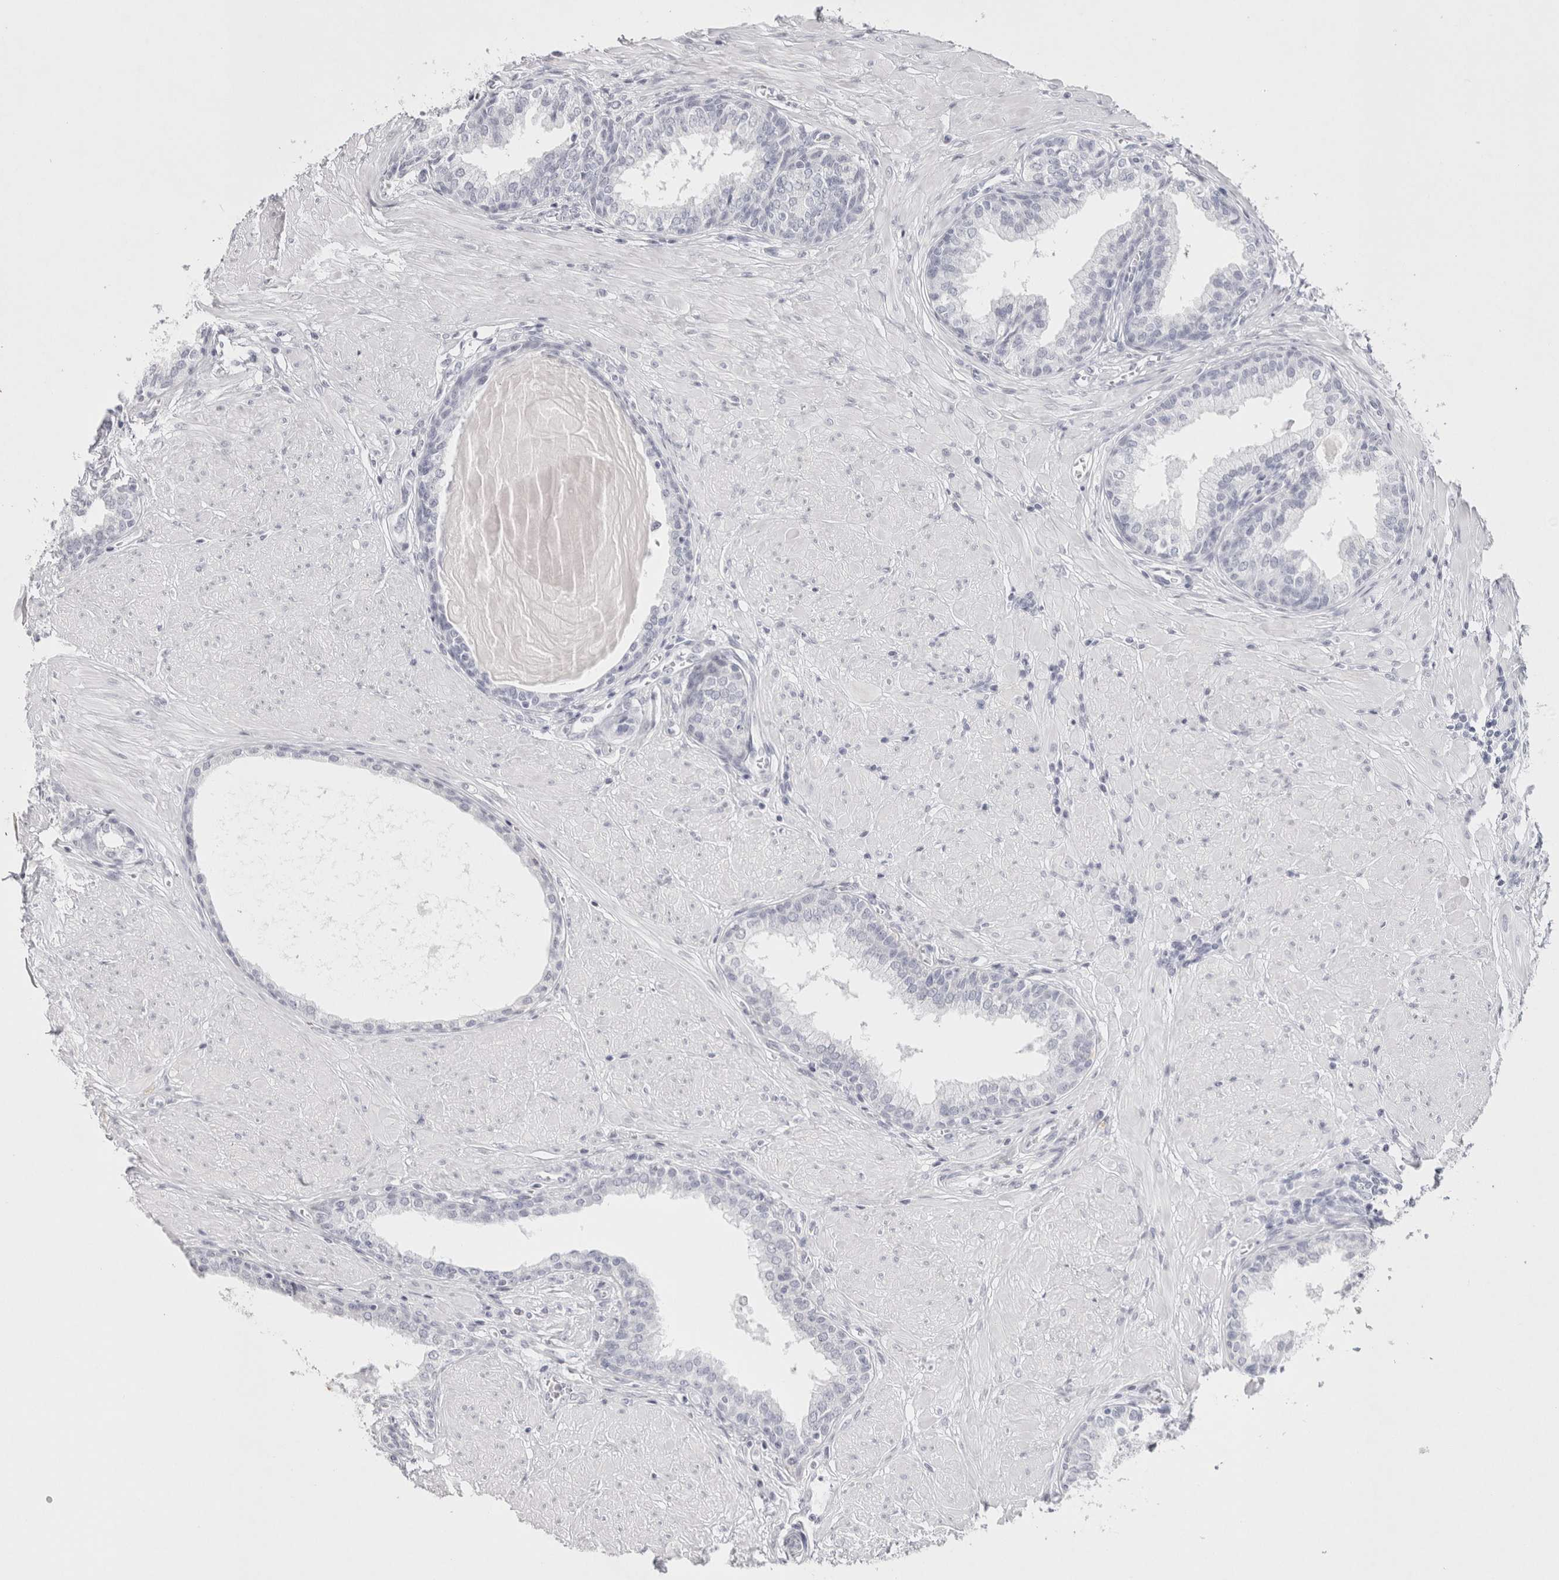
{"staining": {"intensity": "negative", "quantity": "none", "location": "none"}, "tissue": "prostate", "cell_type": "Glandular cells", "image_type": "normal", "snomed": [{"axis": "morphology", "description": "Normal tissue, NOS"}, {"axis": "topography", "description": "Prostate"}], "caption": "High magnification brightfield microscopy of unremarkable prostate stained with DAB (brown) and counterstained with hematoxylin (blue): glandular cells show no significant positivity. (DAB (3,3'-diaminobenzidine) immunohistochemistry (IHC) visualized using brightfield microscopy, high magnification).", "gene": "GARIN1A", "patient": {"sex": "male", "age": 51}}